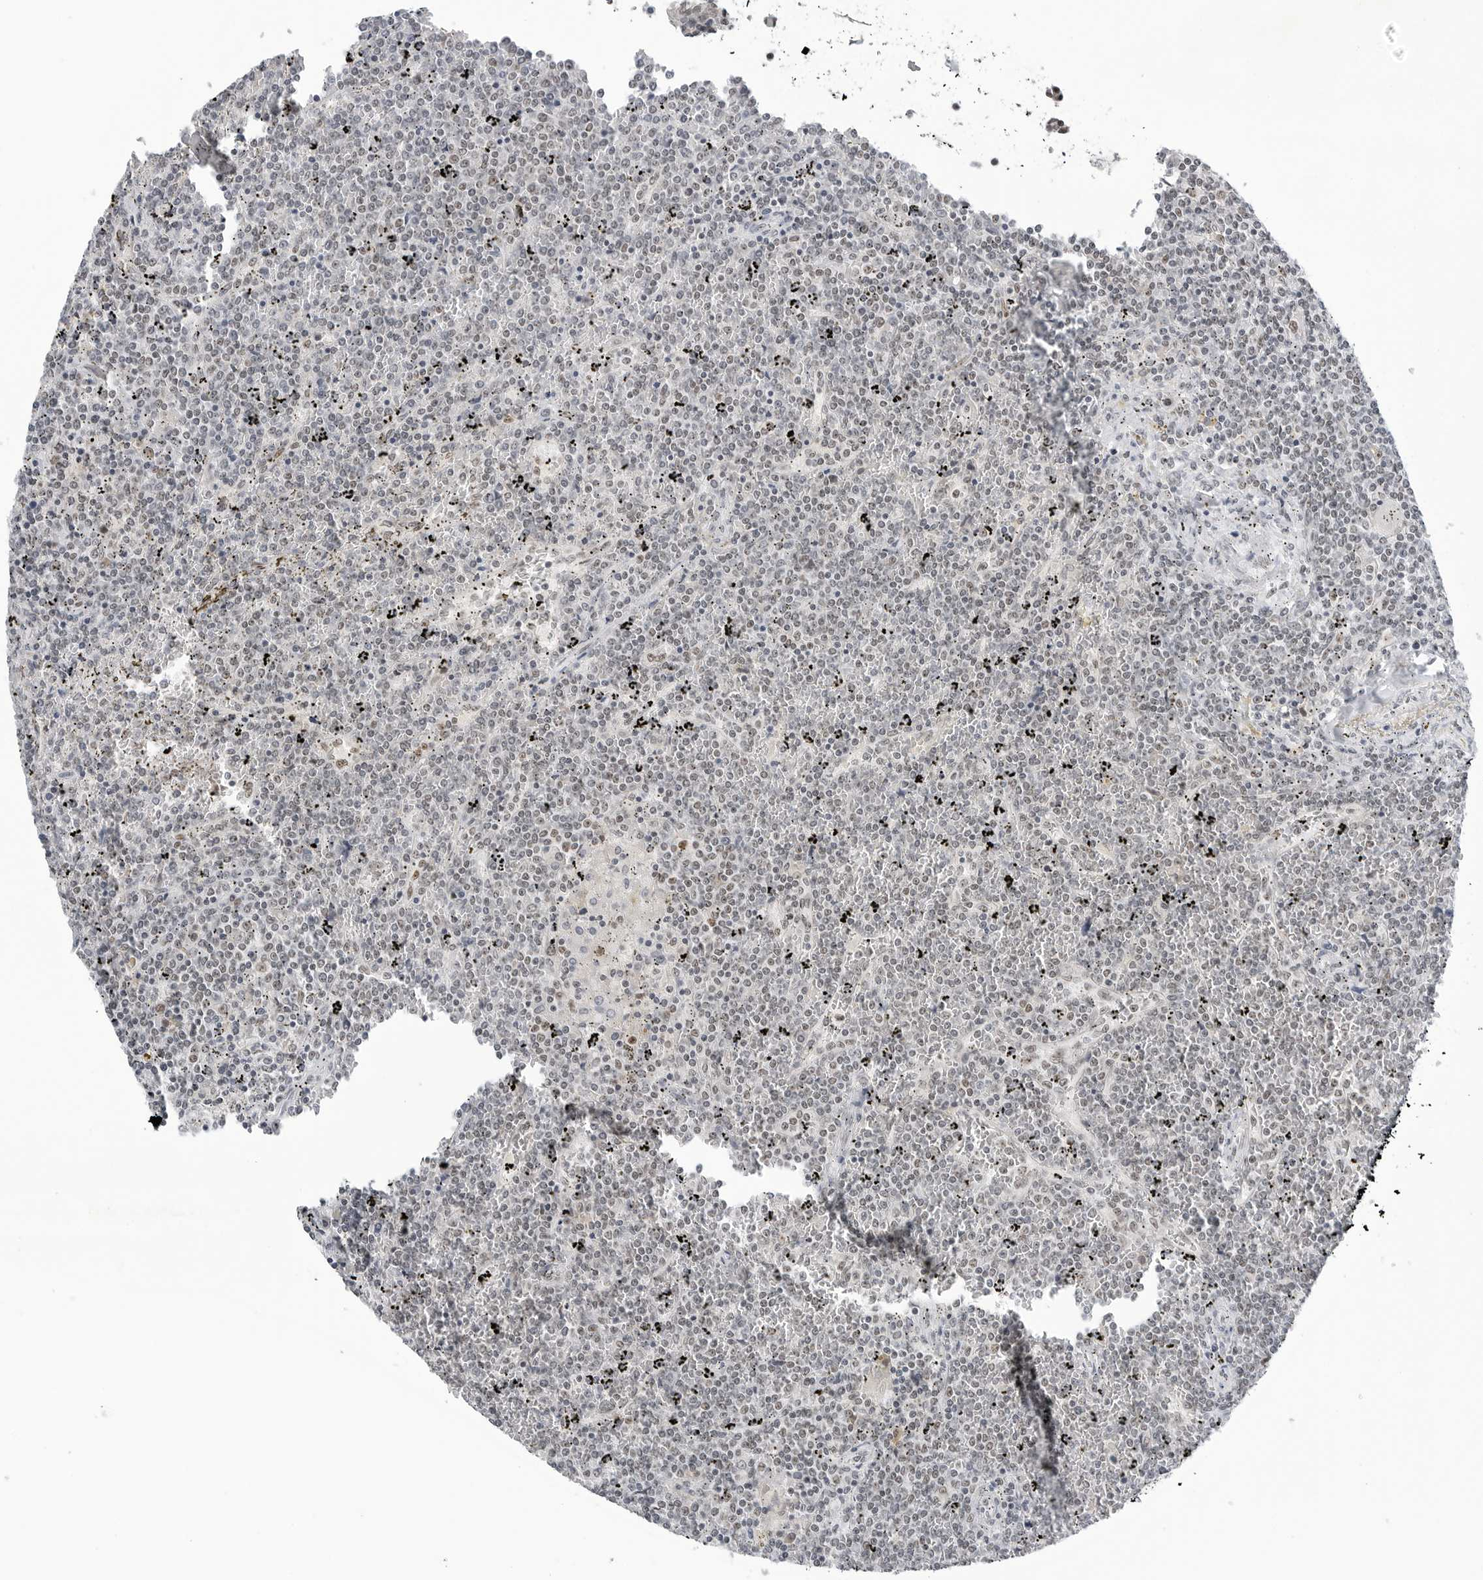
{"staining": {"intensity": "negative", "quantity": "none", "location": "none"}, "tissue": "lymphoma", "cell_type": "Tumor cells", "image_type": "cancer", "snomed": [{"axis": "morphology", "description": "Malignant lymphoma, non-Hodgkin's type, Low grade"}, {"axis": "topography", "description": "Spleen"}], "caption": "Lymphoma stained for a protein using immunohistochemistry (IHC) demonstrates no positivity tumor cells.", "gene": "WRAP53", "patient": {"sex": "female", "age": 19}}